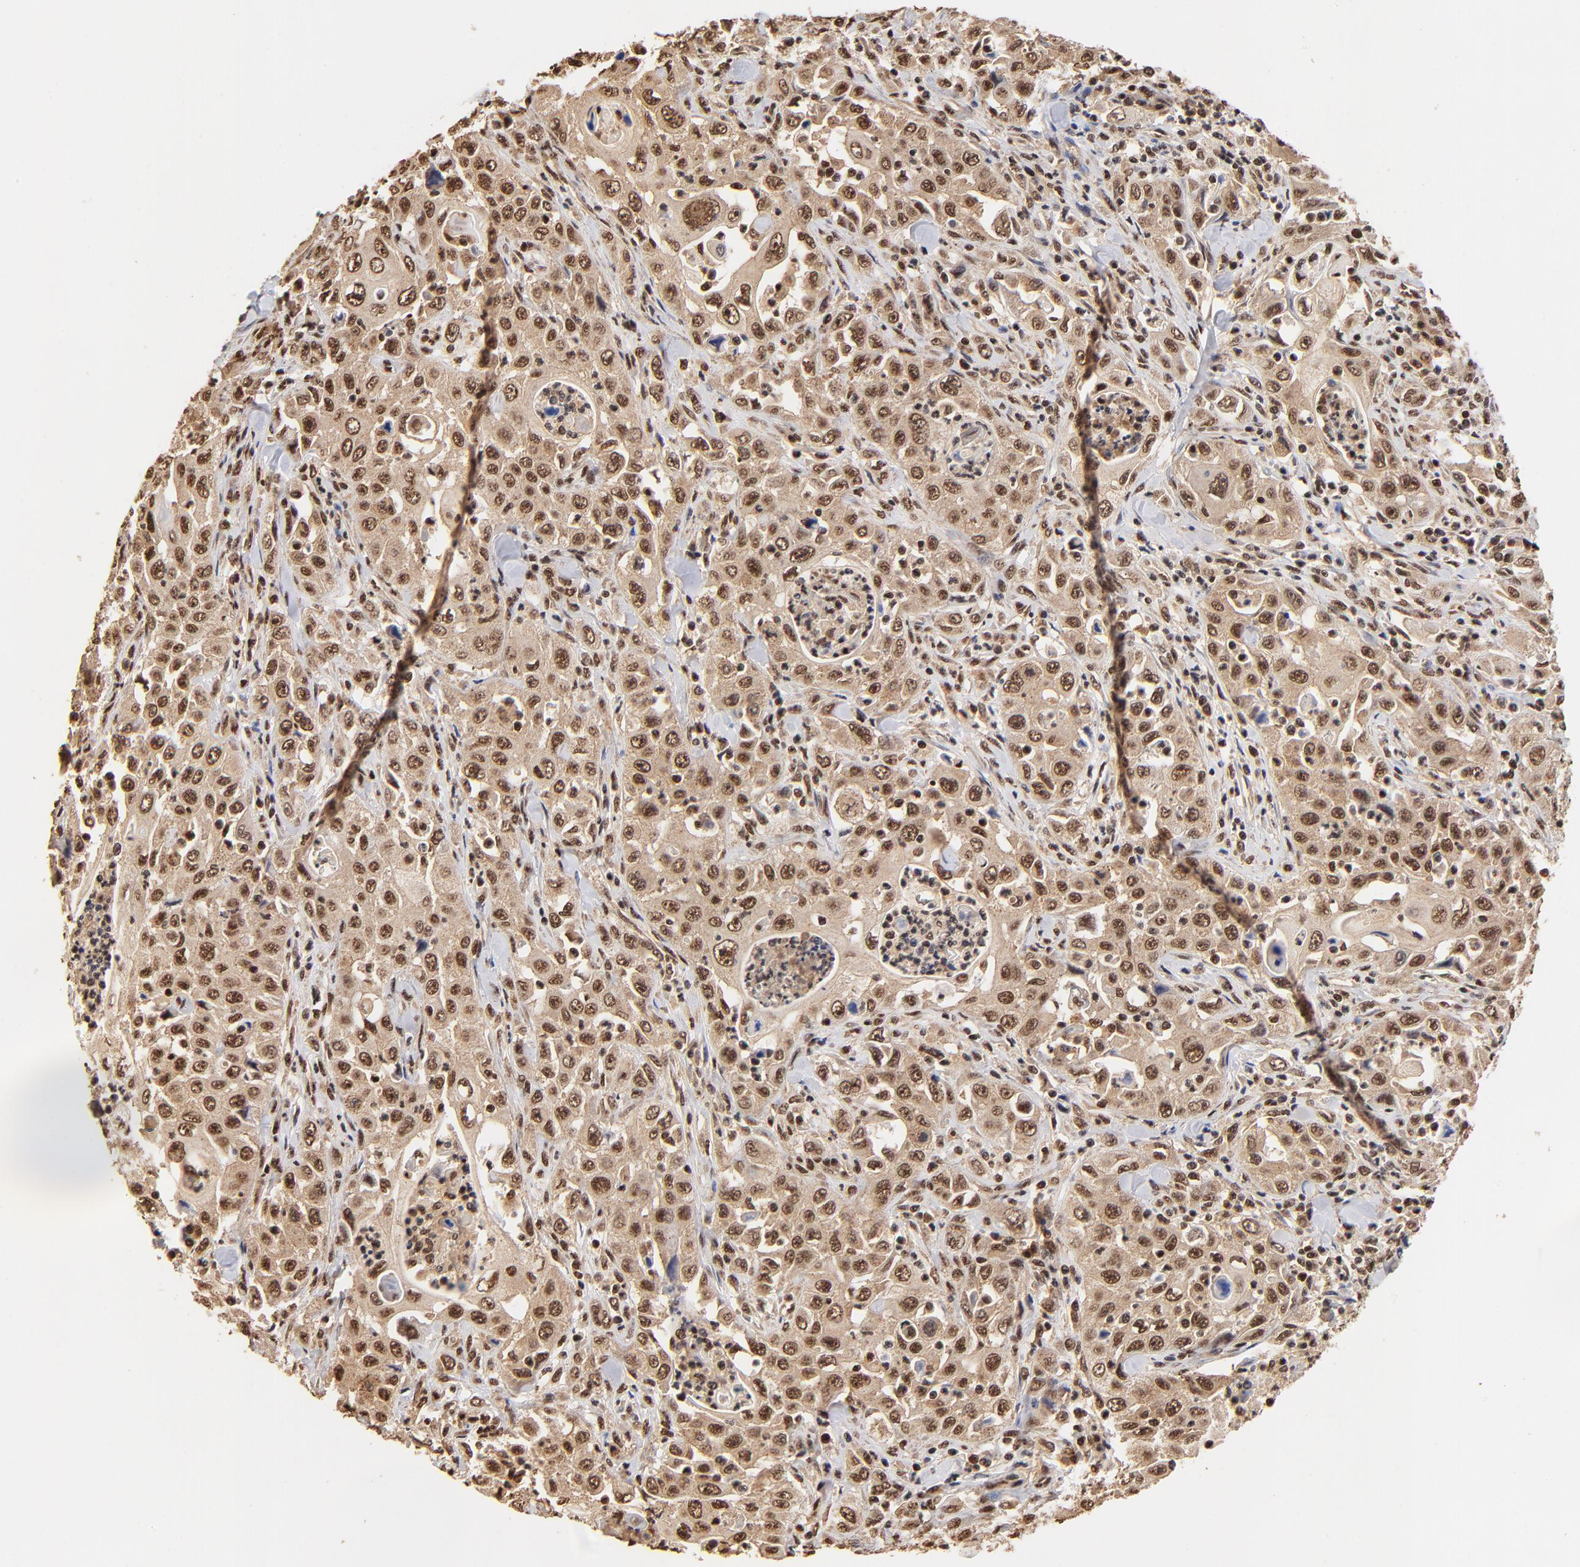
{"staining": {"intensity": "strong", "quantity": ">75%", "location": "cytoplasmic/membranous,nuclear"}, "tissue": "pancreatic cancer", "cell_type": "Tumor cells", "image_type": "cancer", "snomed": [{"axis": "morphology", "description": "Adenocarcinoma, NOS"}, {"axis": "topography", "description": "Pancreas"}], "caption": "Immunohistochemistry image of human pancreatic cancer (adenocarcinoma) stained for a protein (brown), which displays high levels of strong cytoplasmic/membranous and nuclear expression in about >75% of tumor cells.", "gene": "MED12", "patient": {"sex": "male", "age": 70}}